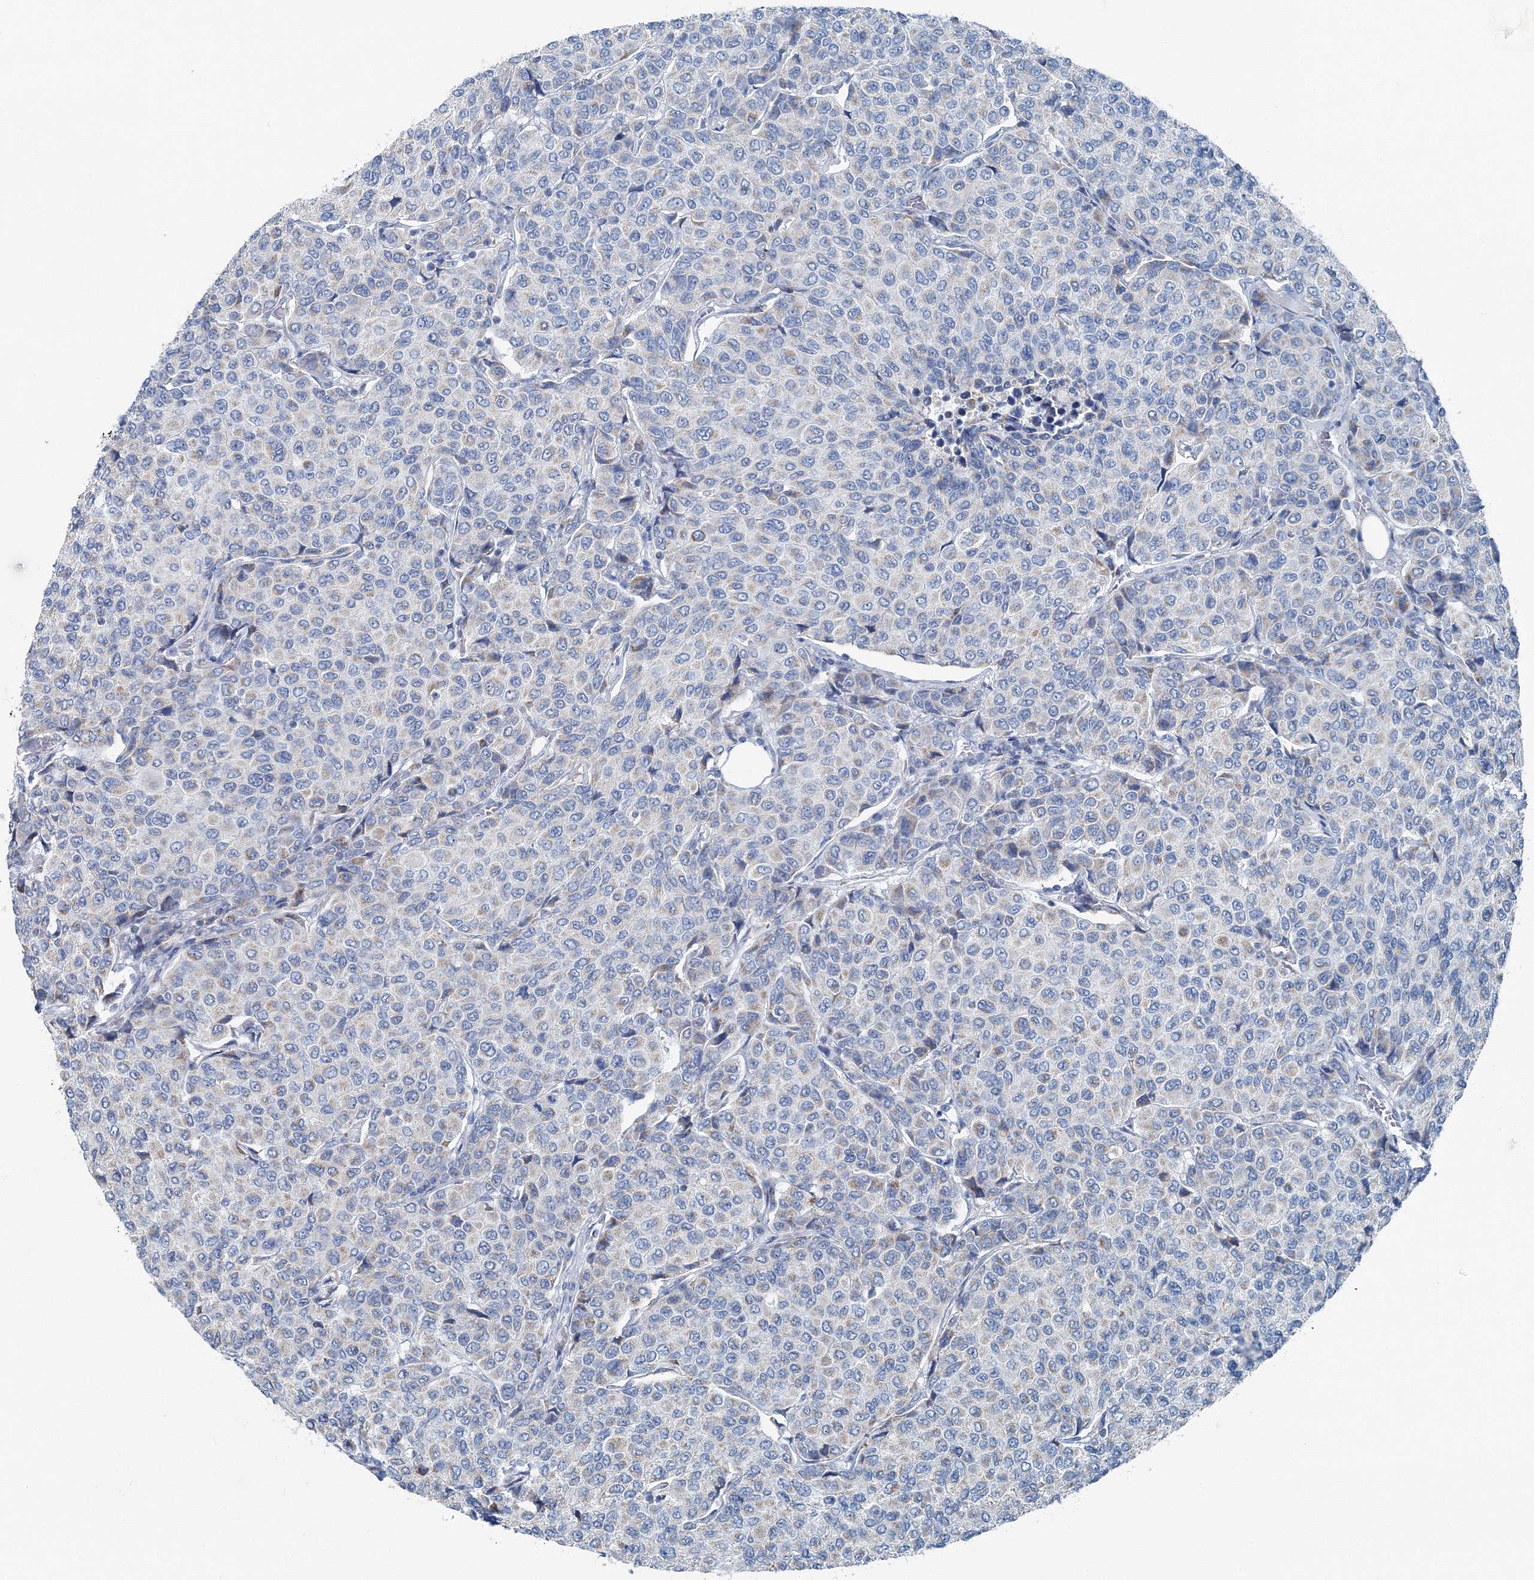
{"staining": {"intensity": "negative", "quantity": "none", "location": "none"}, "tissue": "breast cancer", "cell_type": "Tumor cells", "image_type": "cancer", "snomed": [{"axis": "morphology", "description": "Duct carcinoma"}, {"axis": "topography", "description": "Breast"}], "caption": "High power microscopy photomicrograph of an immunohistochemistry micrograph of breast cancer (intraductal carcinoma), revealing no significant staining in tumor cells.", "gene": "GABARAPL2", "patient": {"sex": "female", "age": 55}}